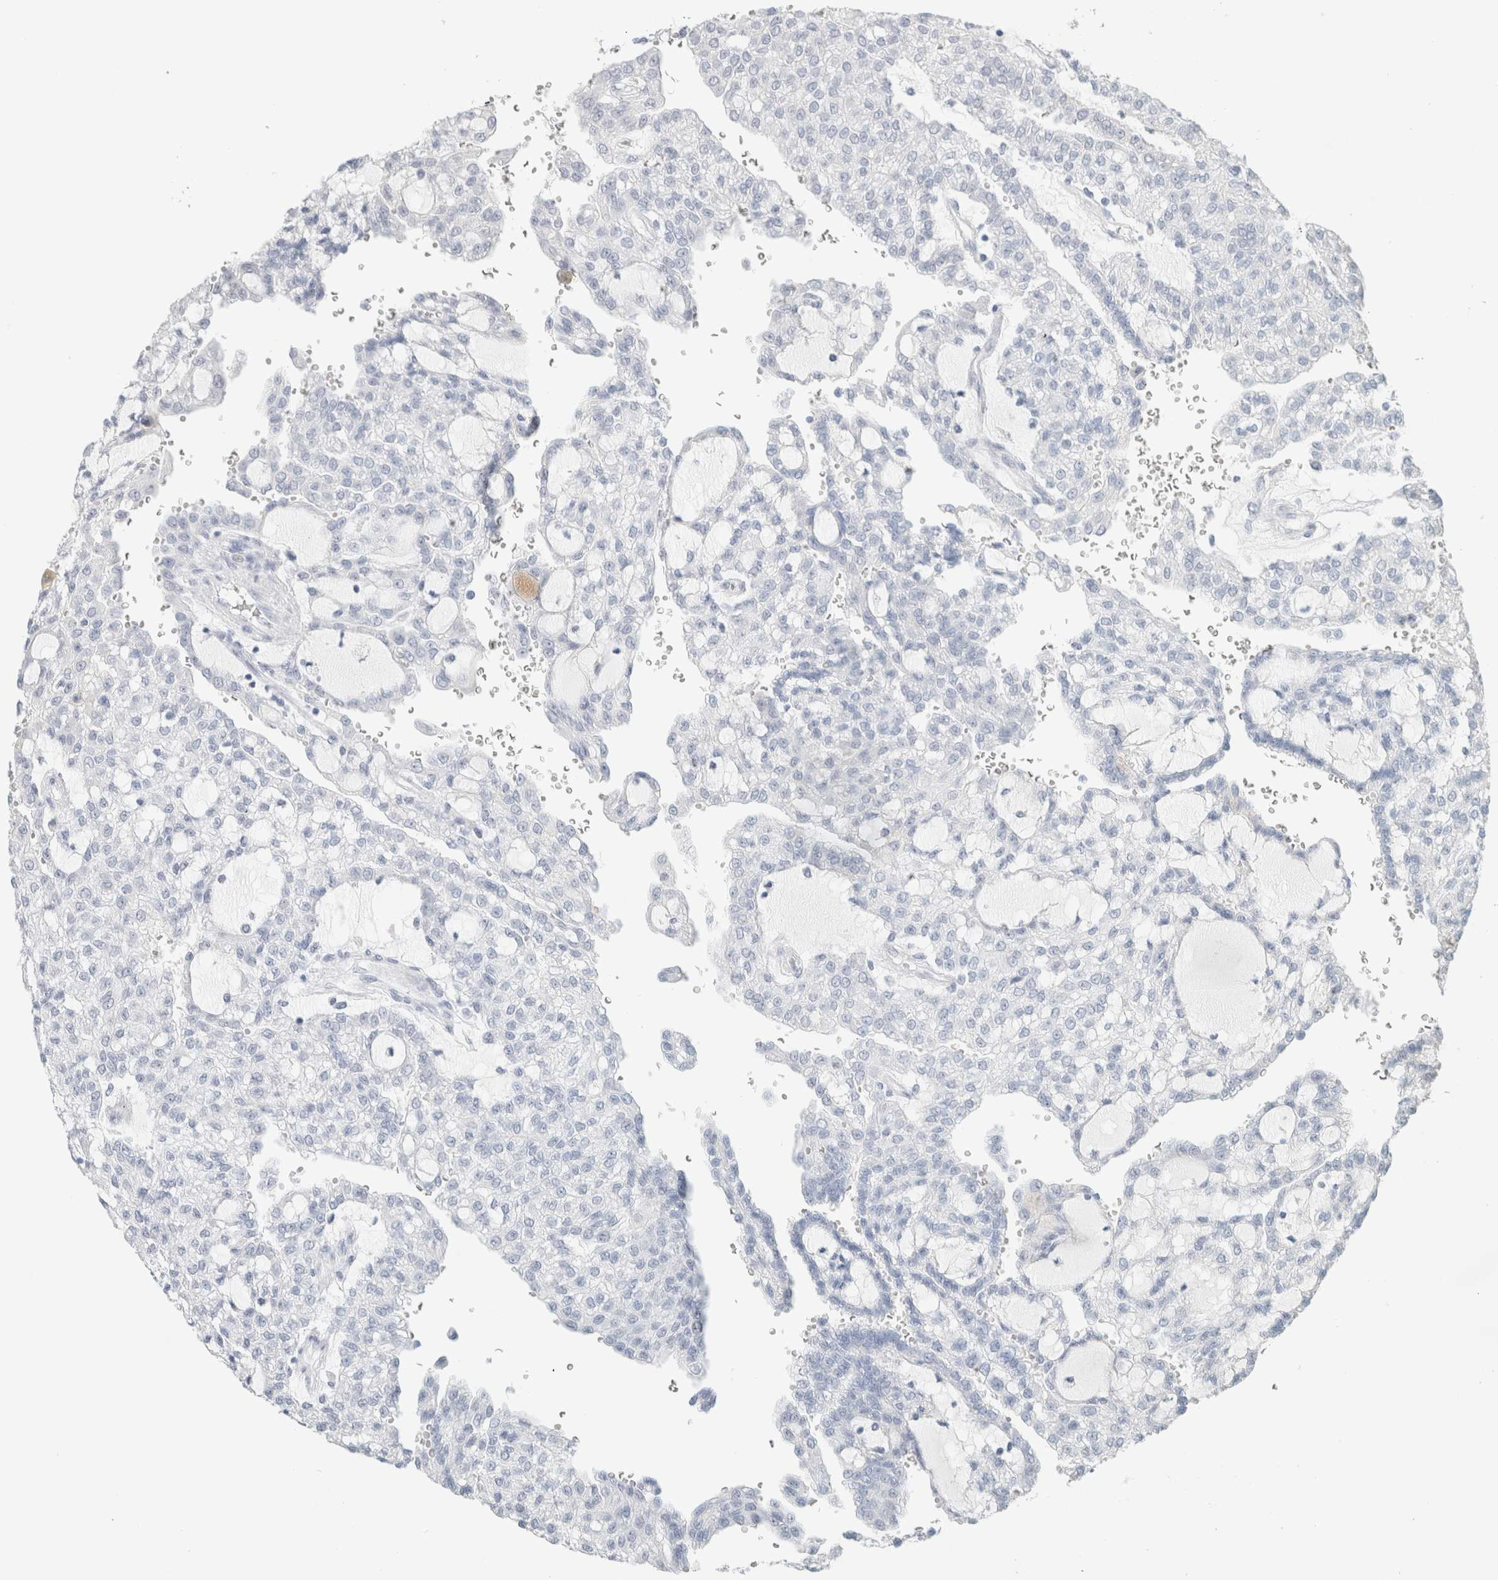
{"staining": {"intensity": "negative", "quantity": "none", "location": "none"}, "tissue": "renal cancer", "cell_type": "Tumor cells", "image_type": "cancer", "snomed": [{"axis": "morphology", "description": "Adenocarcinoma, NOS"}, {"axis": "topography", "description": "Kidney"}], "caption": "This is an immunohistochemistry image of human renal adenocarcinoma. There is no positivity in tumor cells.", "gene": "IL6", "patient": {"sex": "male", "age": 63}}